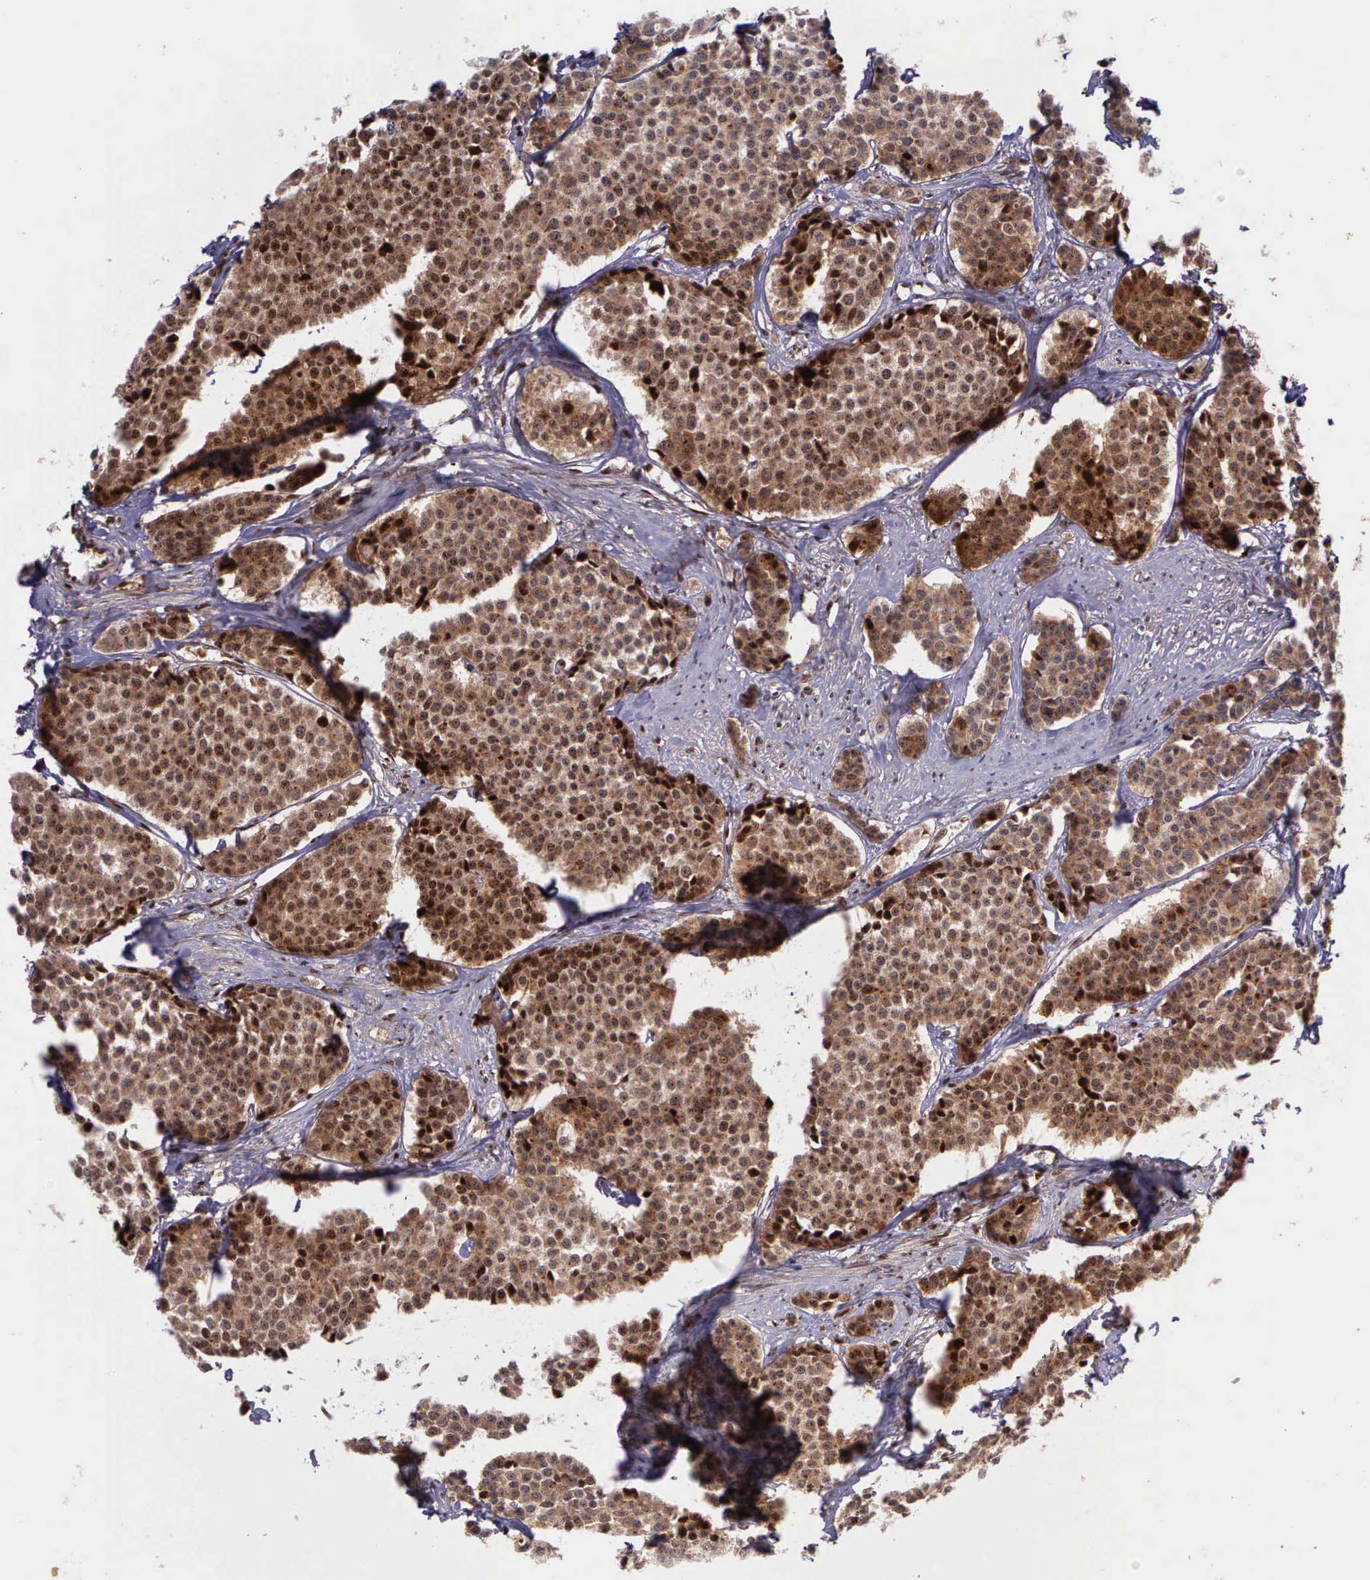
{"staining": {"intensity": "moderate", "quantity": ">75%", "location": "cytoplasmic/membranous,nuclear"}, "tissue": "carcinoid", "cell_type": "Tumor cells", "image_type": "cancer", "snomed": [{"axis": "morphology", "description": "Carcinoid, malignant, NOS"}, {"axis": "topography", "description": "Small intestine"}], "caption": "Human malignant carcinoid stained with a protein marker shows moderate staining in tumor cells.", "gene": "PRICKLE3", "patient": {"sex": "male", "age": 60}}